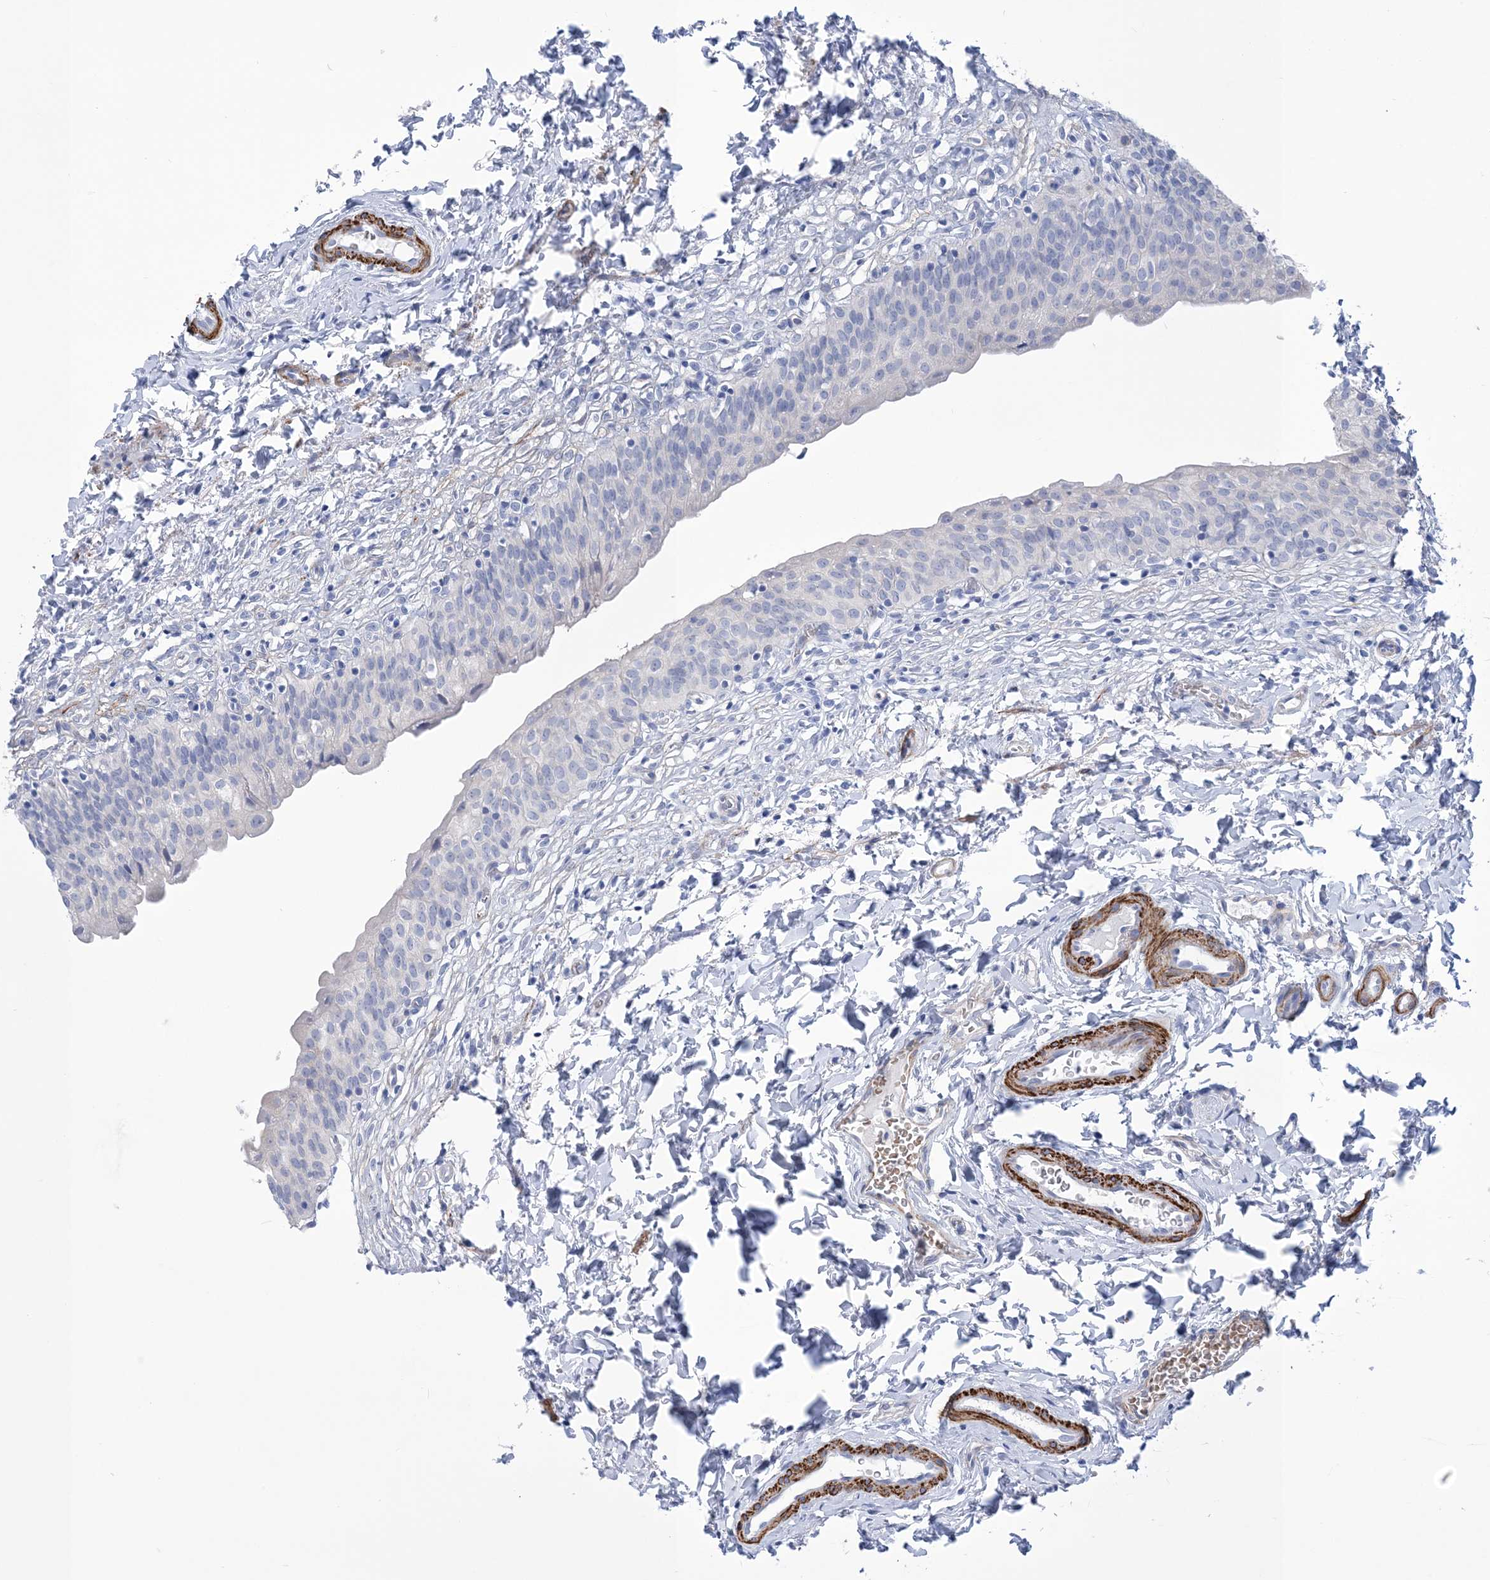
{"staining": {"intensity": "negative", "quantity": "none", "location": "none"}, "tissue": "urinary bladder", "cell_type": "Urothelial cells", "image_type": "normal", "snomed": [{"axis": "morphology", "description": "Normal tissue, NOS"}, {"axis": "topography", "description": "Urinary bladder"}], "caption": "Normal urinary bladder was stained to show a protein in brown. There is no significant expression in urothelial cells. The staining was performed using DAB (3,3'-diaminobenzidine) to visualize the protein expression in brown, while the nuclei were stained in blue with hematoxylin (Magnification: 20x).", "gene": "WDR74", "patient": {"sex": "male", "age": 55}}